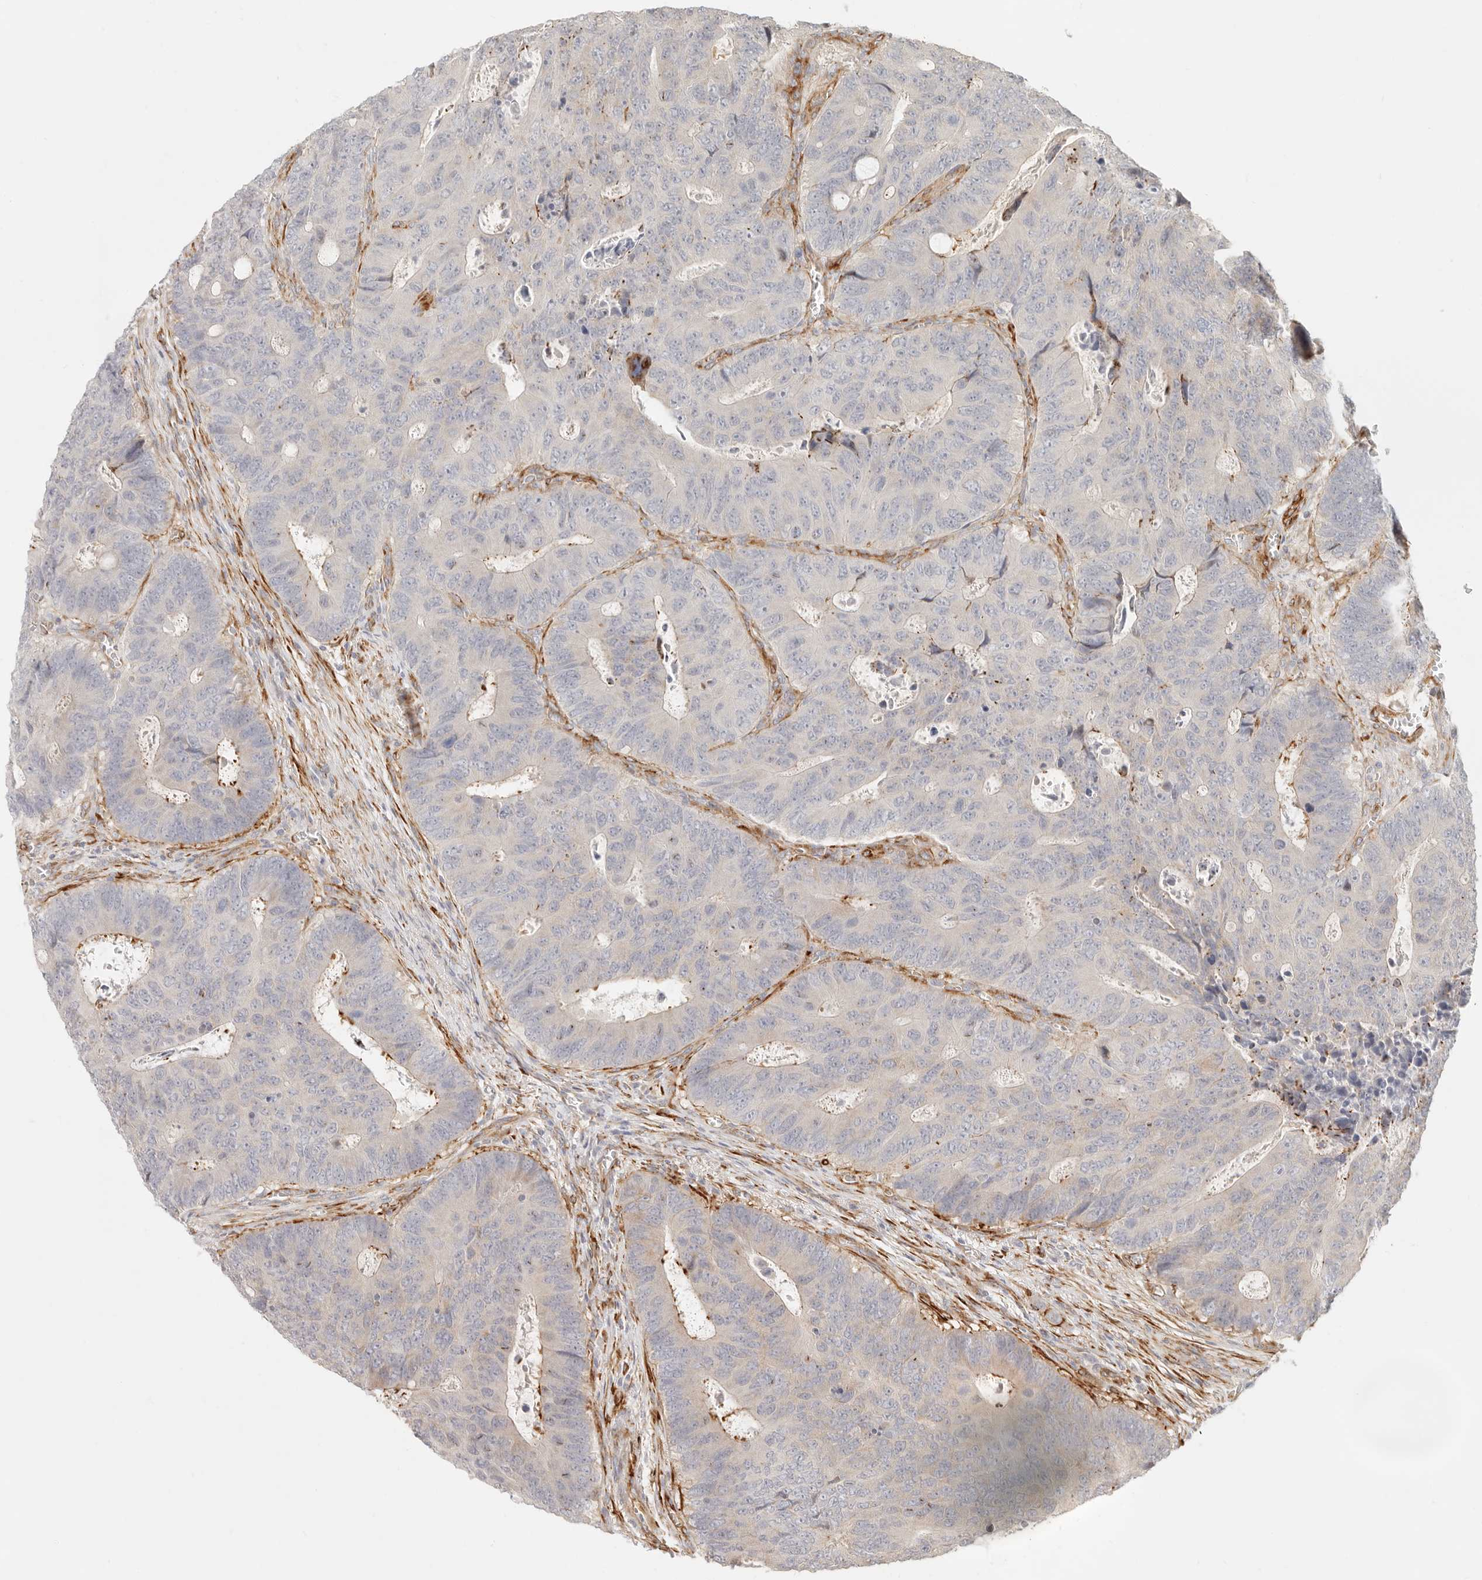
{"staining": {"intensity": "moderate", "quantity": "<25%", "location": "nuclear"}, "tissue": "colorectal cancer", "cell_type": "Tumor cells", "image_type": "cancer", "snomed": [{"axis": "morphology", "description": "Adenocarcinoma, NOS"}, {"axis": "topography", "description": "Colon"}], "caption": "A high-resolution image shows IHC staining of colorectal cancer (adenocarcinoma), which exhibits moderate nuclear positivity in approximately <25% of tumor cells.", "gene": "SASS6", "patient": {"sex": "male", "age": 87}}